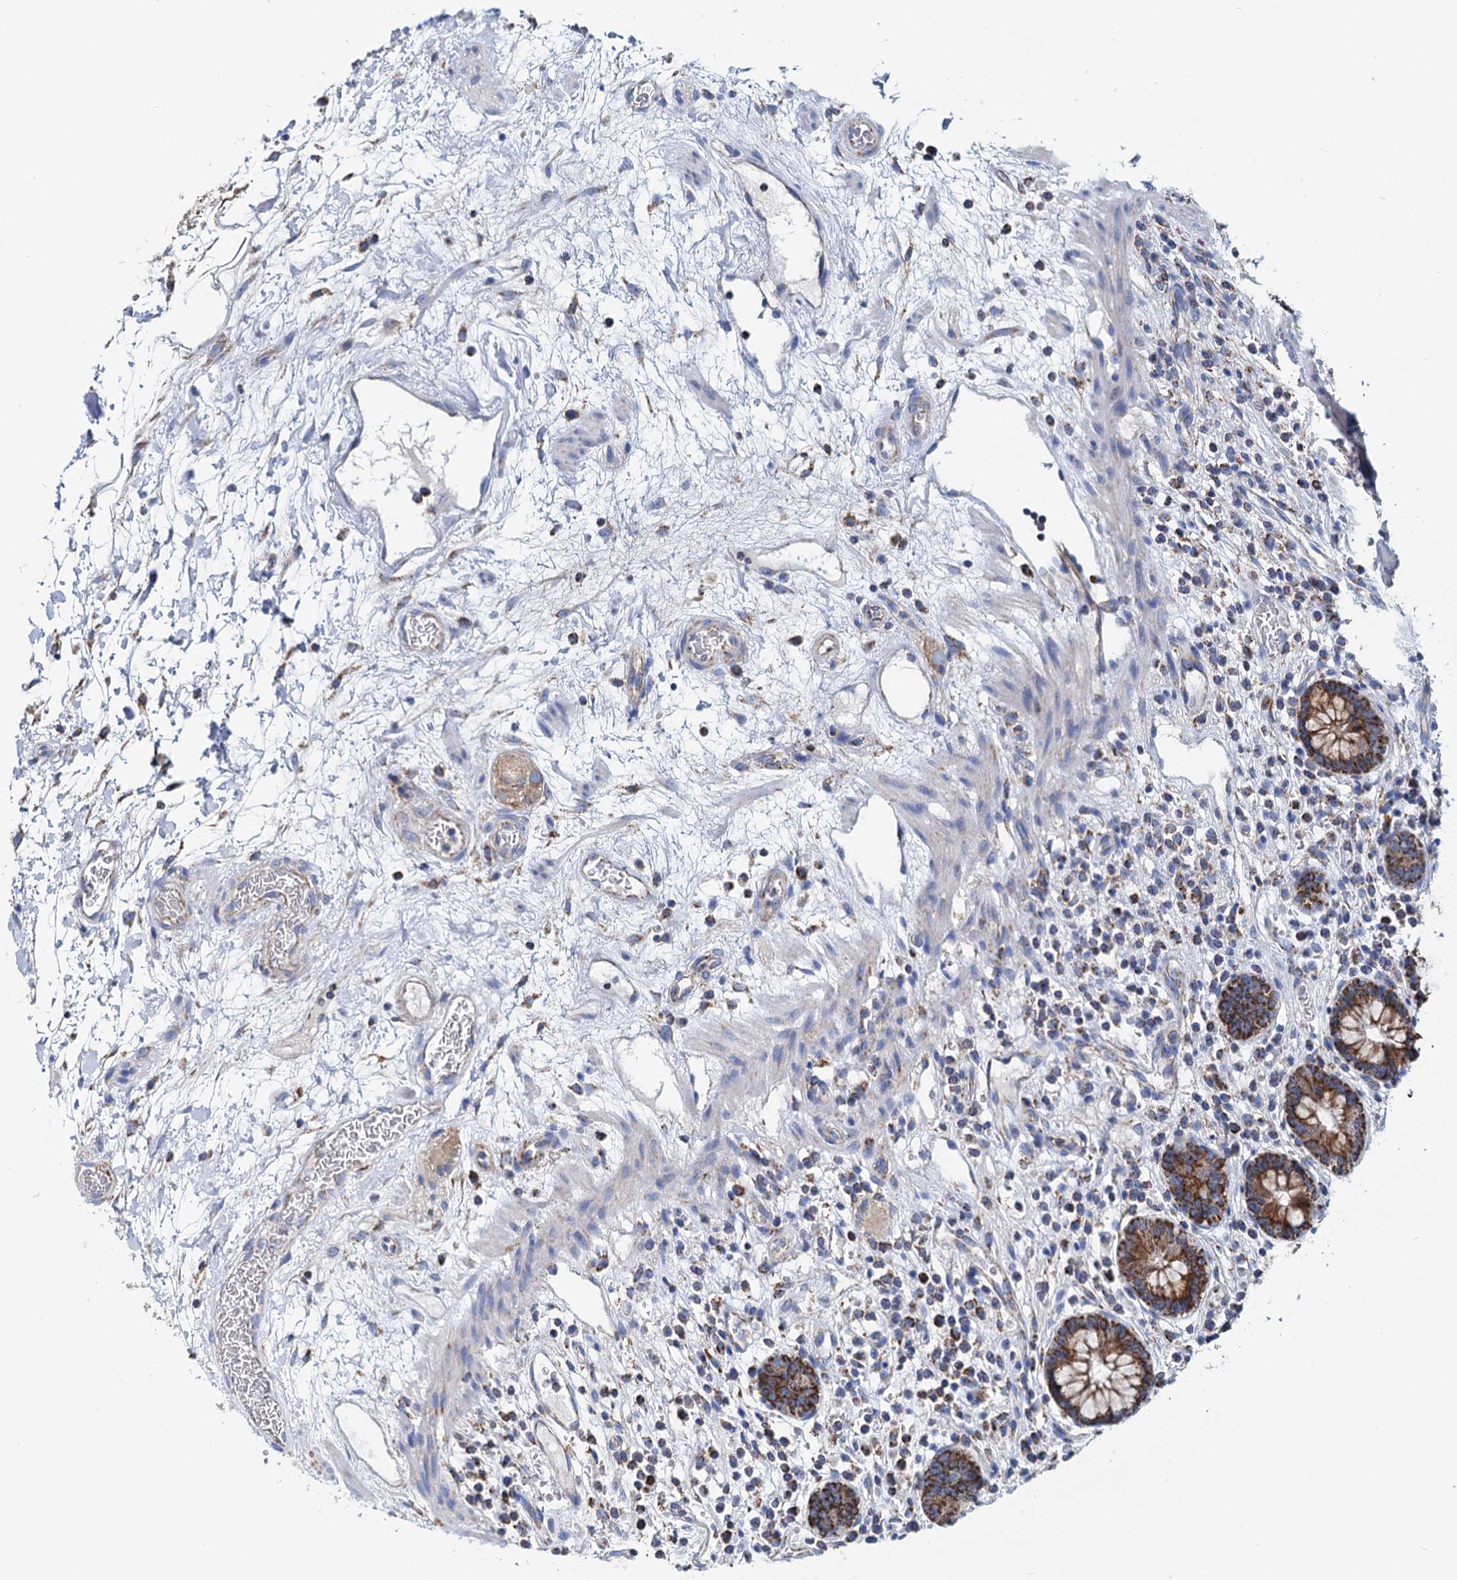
{"staining": {"intensity": "moderate", "quantity": "<25%", "location": "cytoplasmic/membranous"}, "tissue": "colon", "cell_type": "Endothelial cells", "image_type": "normal", "snomed": [{"axis": "morphology", "description": "Normal tissue, NOS"}, {"axis": "topography", "description": "Colon"}], "caption": "Immunohistochemistry (DAB (3,3'-diaminobenzidine)) staining of normal colon displays moderate cytoplasmic/membranous protein positivity in approximately <25% of endothelial cells.", "gene": "CCP110", "patient": {"sex": "female", "age": 79}}